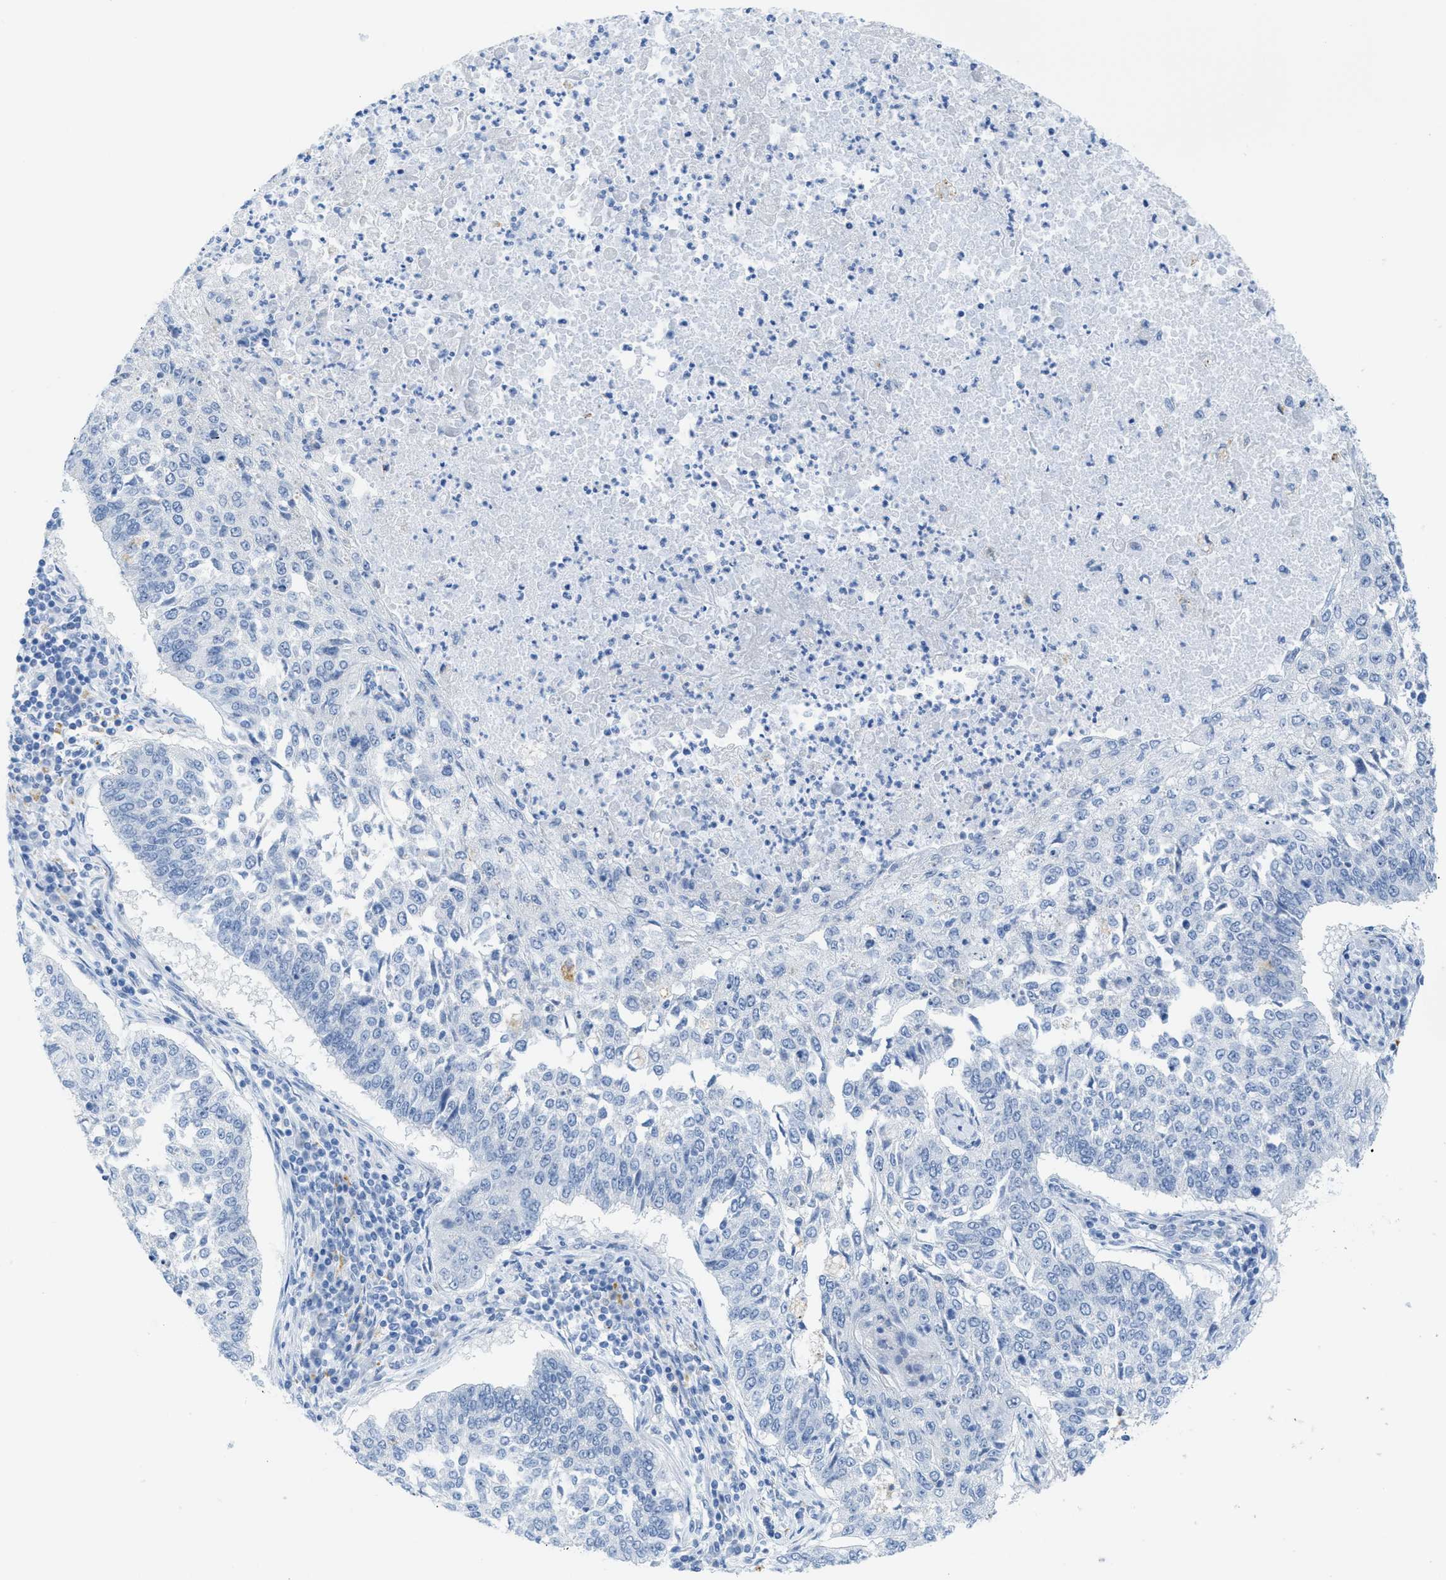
{"staining": {"intensity": "negative", "quantity": "none", "location": "none"}, "tissue": "lung cancer", "cell_type": "Tumor cells", "image_type": "cancer", "snomed": [{"axis": "morphology", "description": "Normal tissue, NOS"}, {"axis": "morphology", "description": "Squamous cell carcinoma, NOS"}, {"axis": "topography", "description": "Cartilage tissue"}, {"axis": "topography", "description": "Bronchus"}, {"axis": "topography", "description": "Lung"}], "caption": "Histopathology image shows no protein staining in tumor cells of lung squamous cell carcinoma tissue.", "gene": "WDR4", "patient": {"sex": "female", "age": 49}}